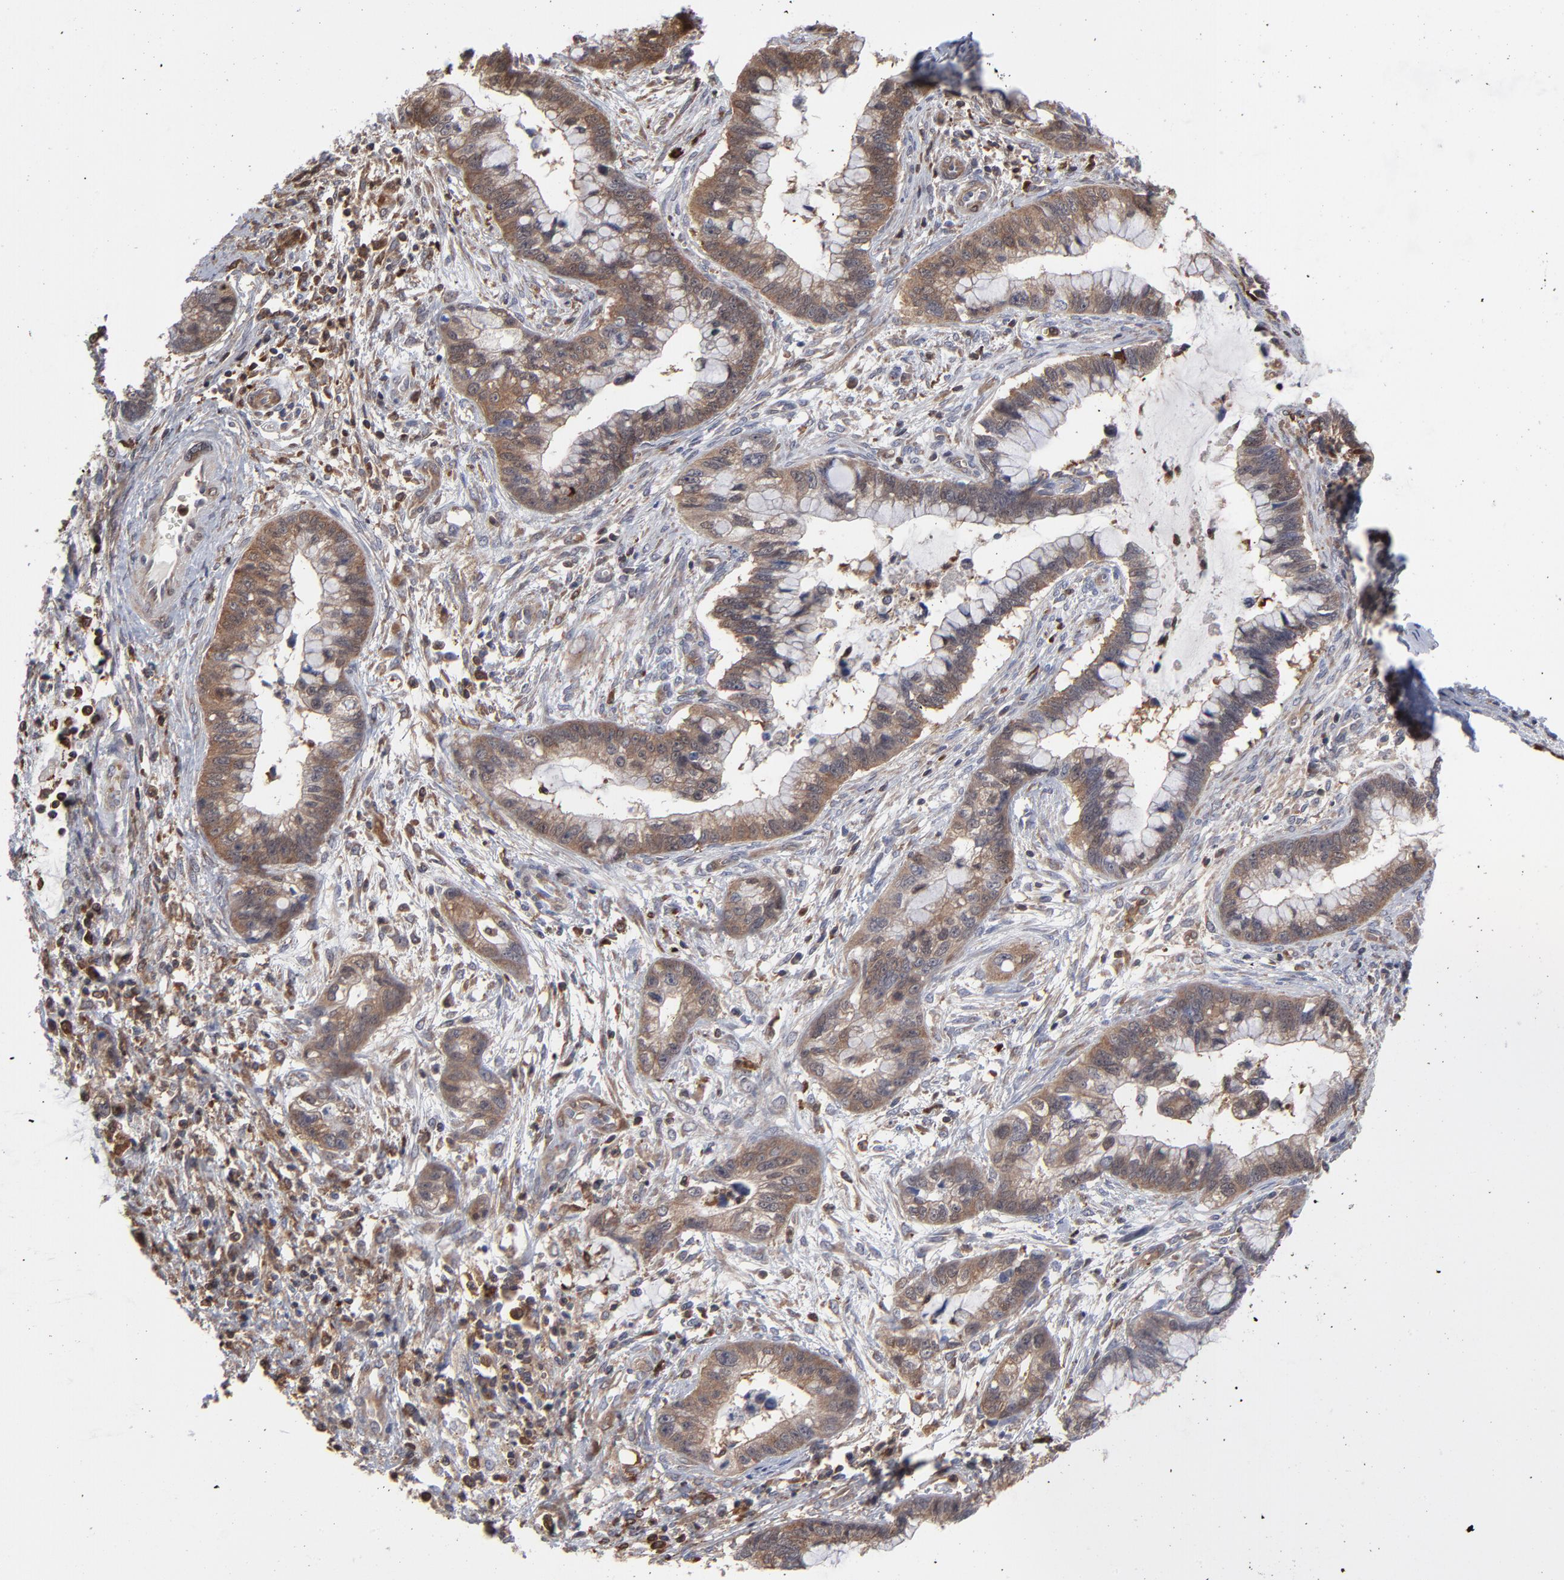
{"staining": {"intensity": "moderate", "quantity": ">75%", "location": "cytoplasmic/membranous"}, "tissue": "cervical cancer", "cell_type": "Tumor cells", "image_type": "cancer", "snomed": [{"axis": "morphology", "description": "Adenocarcinoma, NOS"}, {"axis": "topography", "description": "Cervix"}], "caption": "Cervical adenocarcinoma tissue reveals moderate cytoplasmic/membranous positivity in about >75% of tumor cells", "gene": "MAP2K1", "patient": {"sex": "female", "age": 44}}